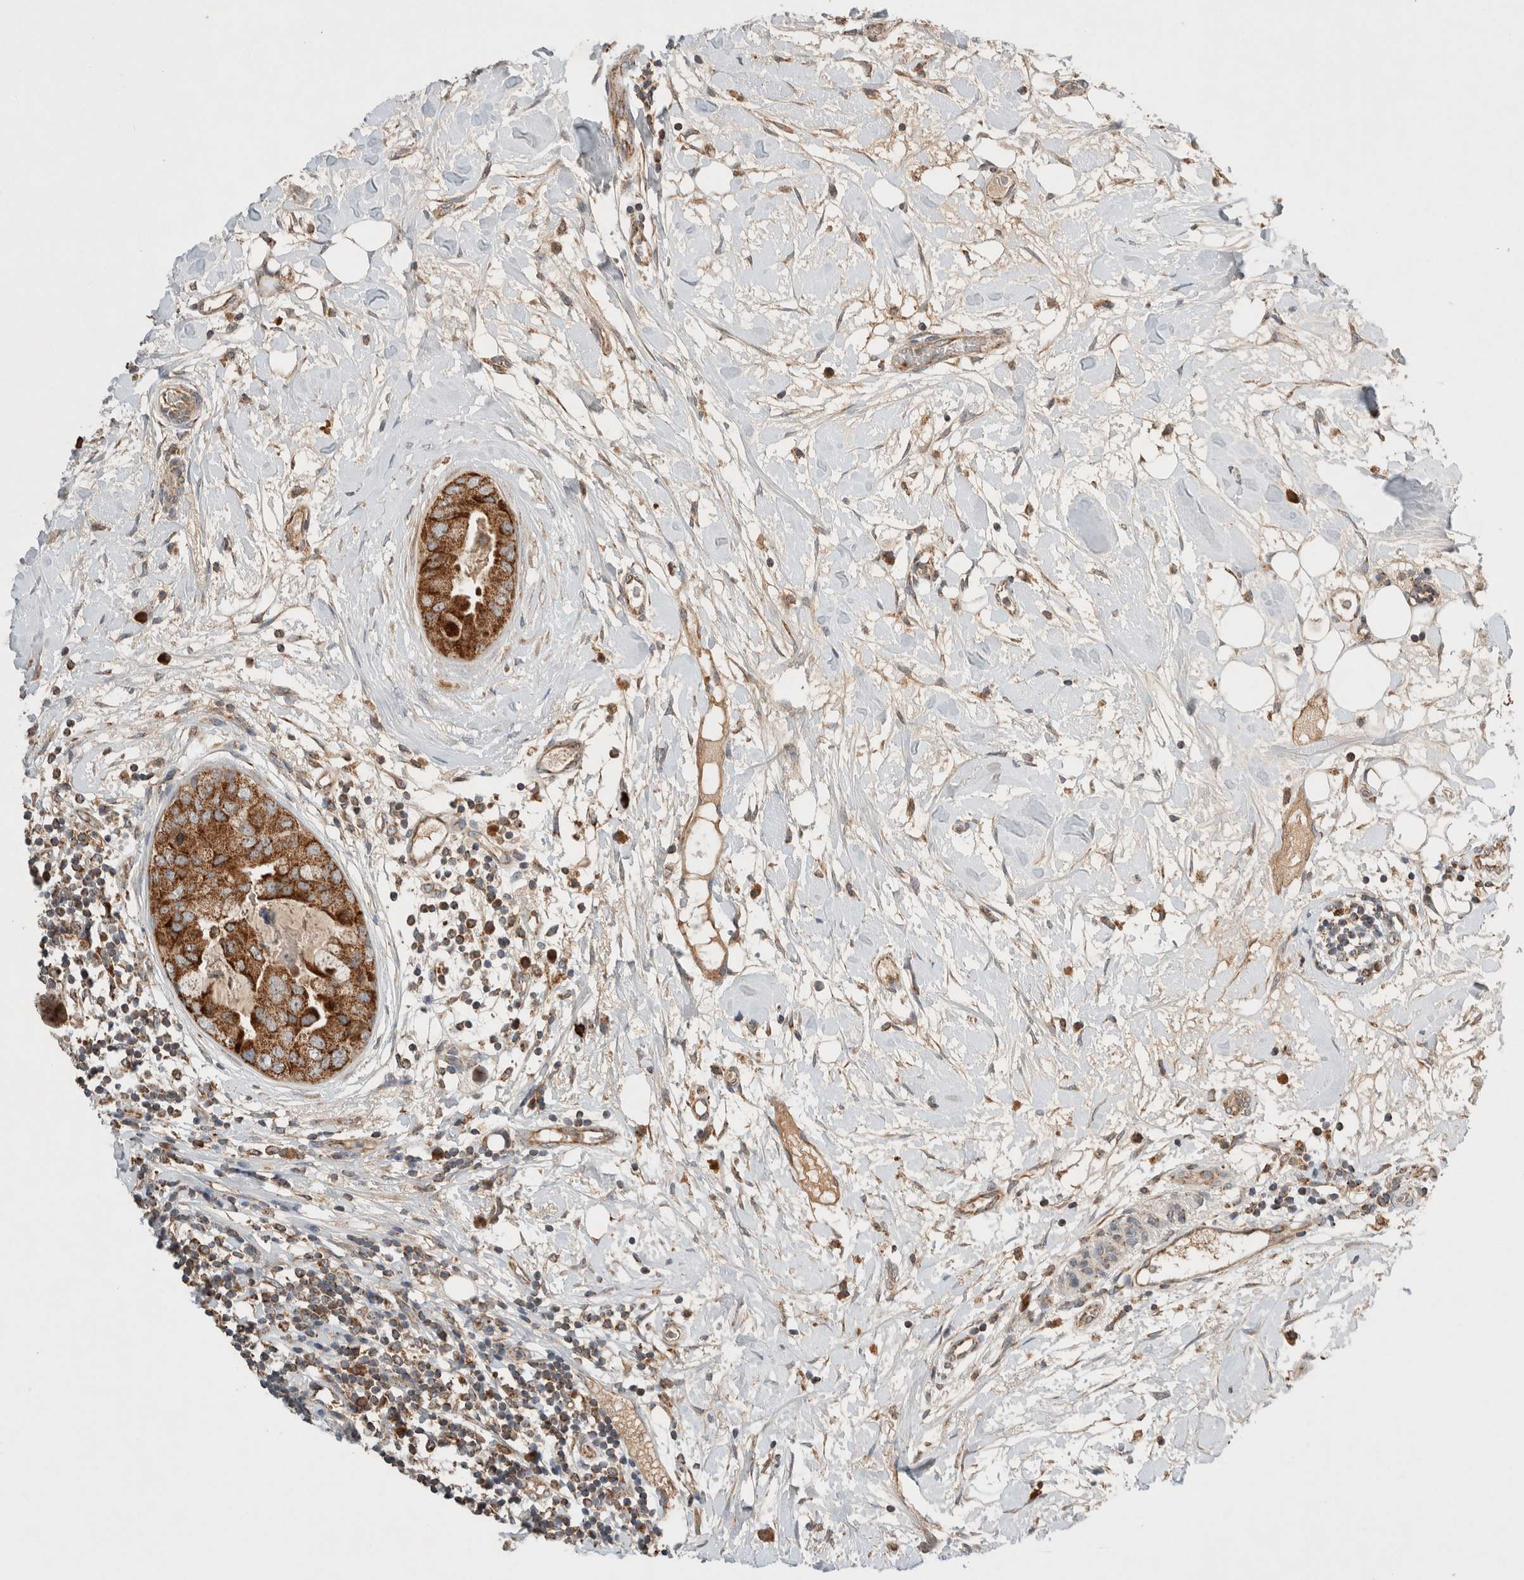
{"staining": {"intensity": "strong", "quantity": ">75%", "location": "cytoplasmic/membranous"}, "tissue": "breast cancer", "cell_type": "Tumor cells", "image_type": "cancer", "snomed": [{"axis": "morphology", "description": "Duct carcinoma"}, {"axis": "topography", "description": "Breast"}], "caption": "DAB immunohistochemical staining of infiltrating ductal carcinoma (breast) demonstrates strong cytoplasmic/membranous protein positivity in about >75% of tumor cells.", "gene": "AMPD1", "patient": {"sex": "female", "age": 40}}